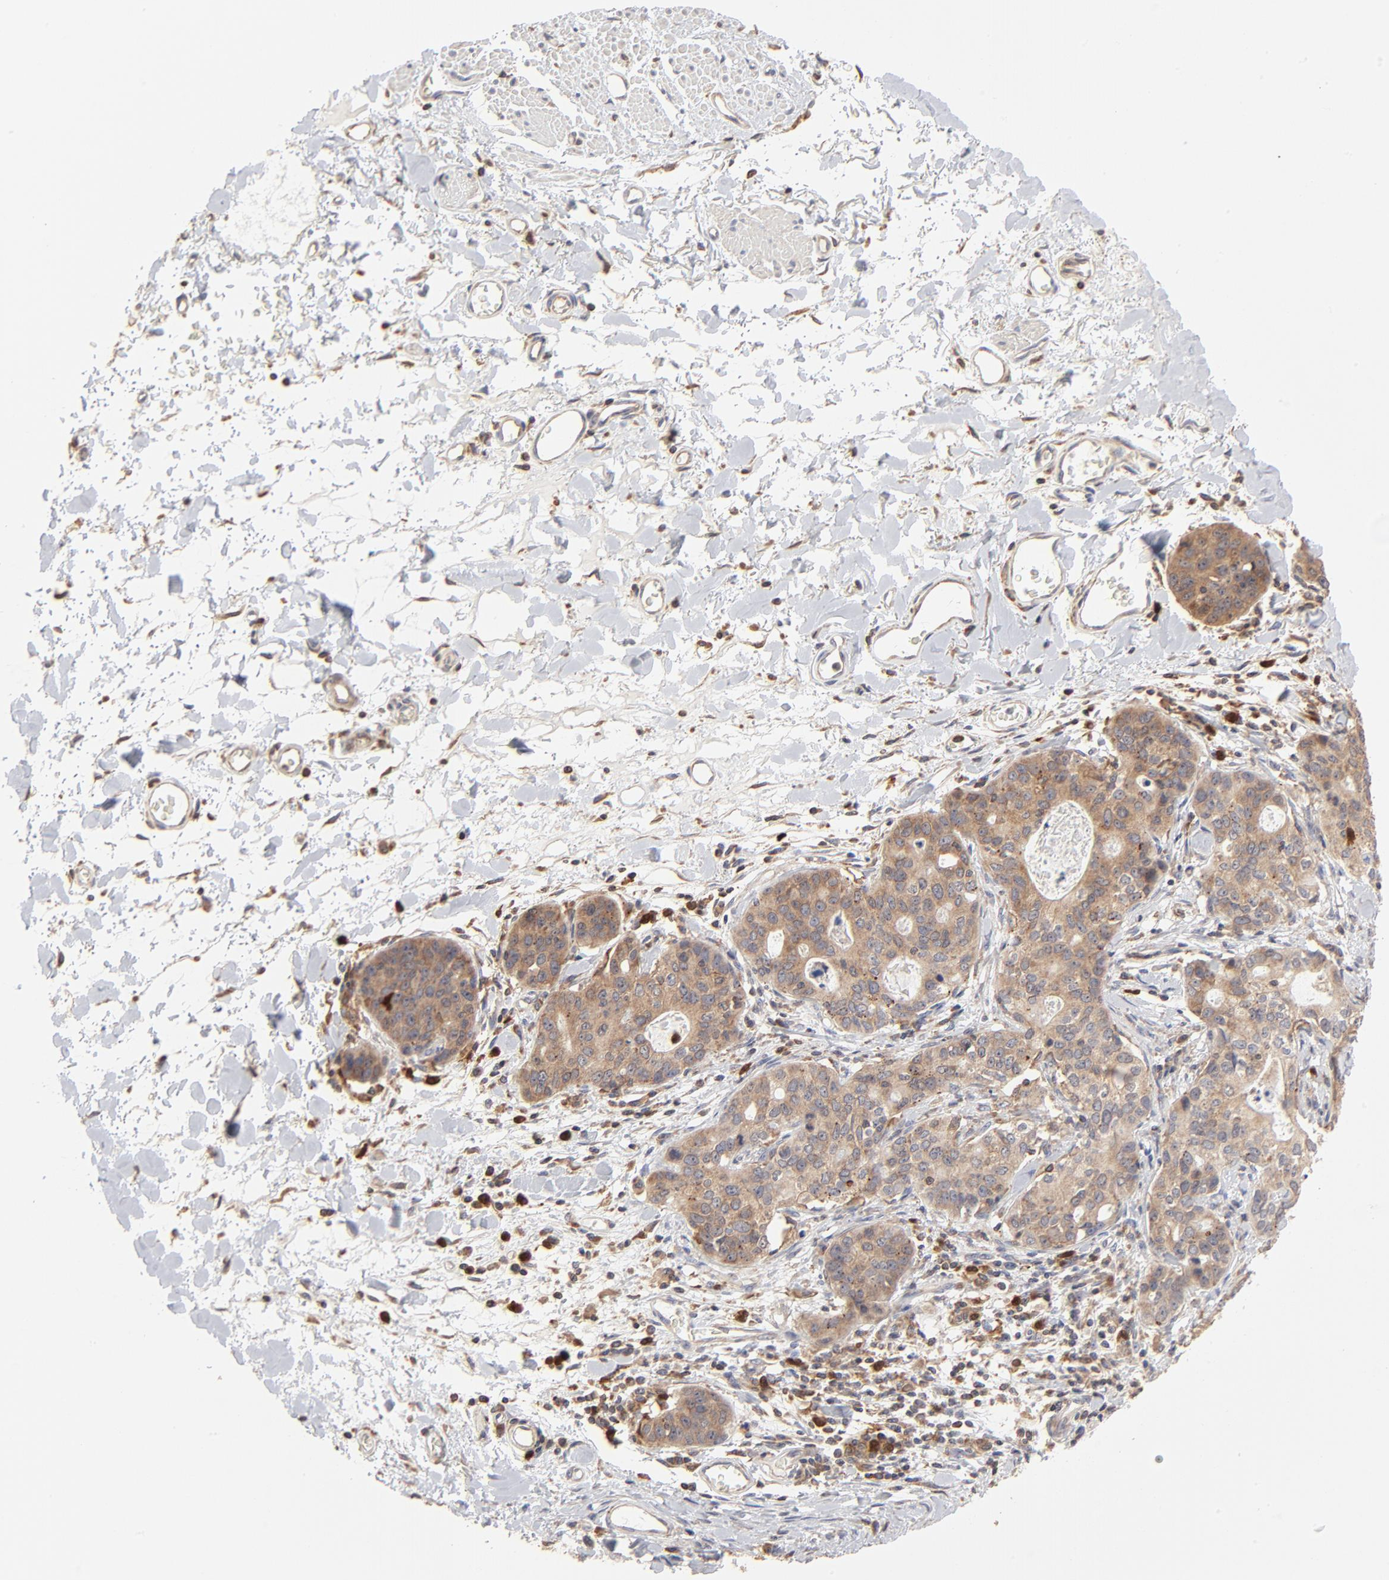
{"staining": {"intensity": "moderate", "quantity": "25%-75%", "location": "cytoplasmic/membranous"}, "tissue": "stomach cancer", "cell_type": "Tumor cells", "image_type": "cancer", "snomed": [{"axis": "morphology", "description": "Adenocarcinoma, NOS"}, {"axis": "topography", "description": "Esophagus"}, {"axis": "topography", "description": "Stomach"}], "caption": "Immunohistochemistry (IHC) image of neoplastic tissue: human stomach adenocarcinoma stained using immunohistochemistry demonstrates medium levels of moderate protein expression localized specifically in the cytoplasmic/membranous of tumor cells, appearing as a cytoplasmic/membranous brown color.", "gene": "RNF213", "patient": {"sex": "male", "age": 74}}